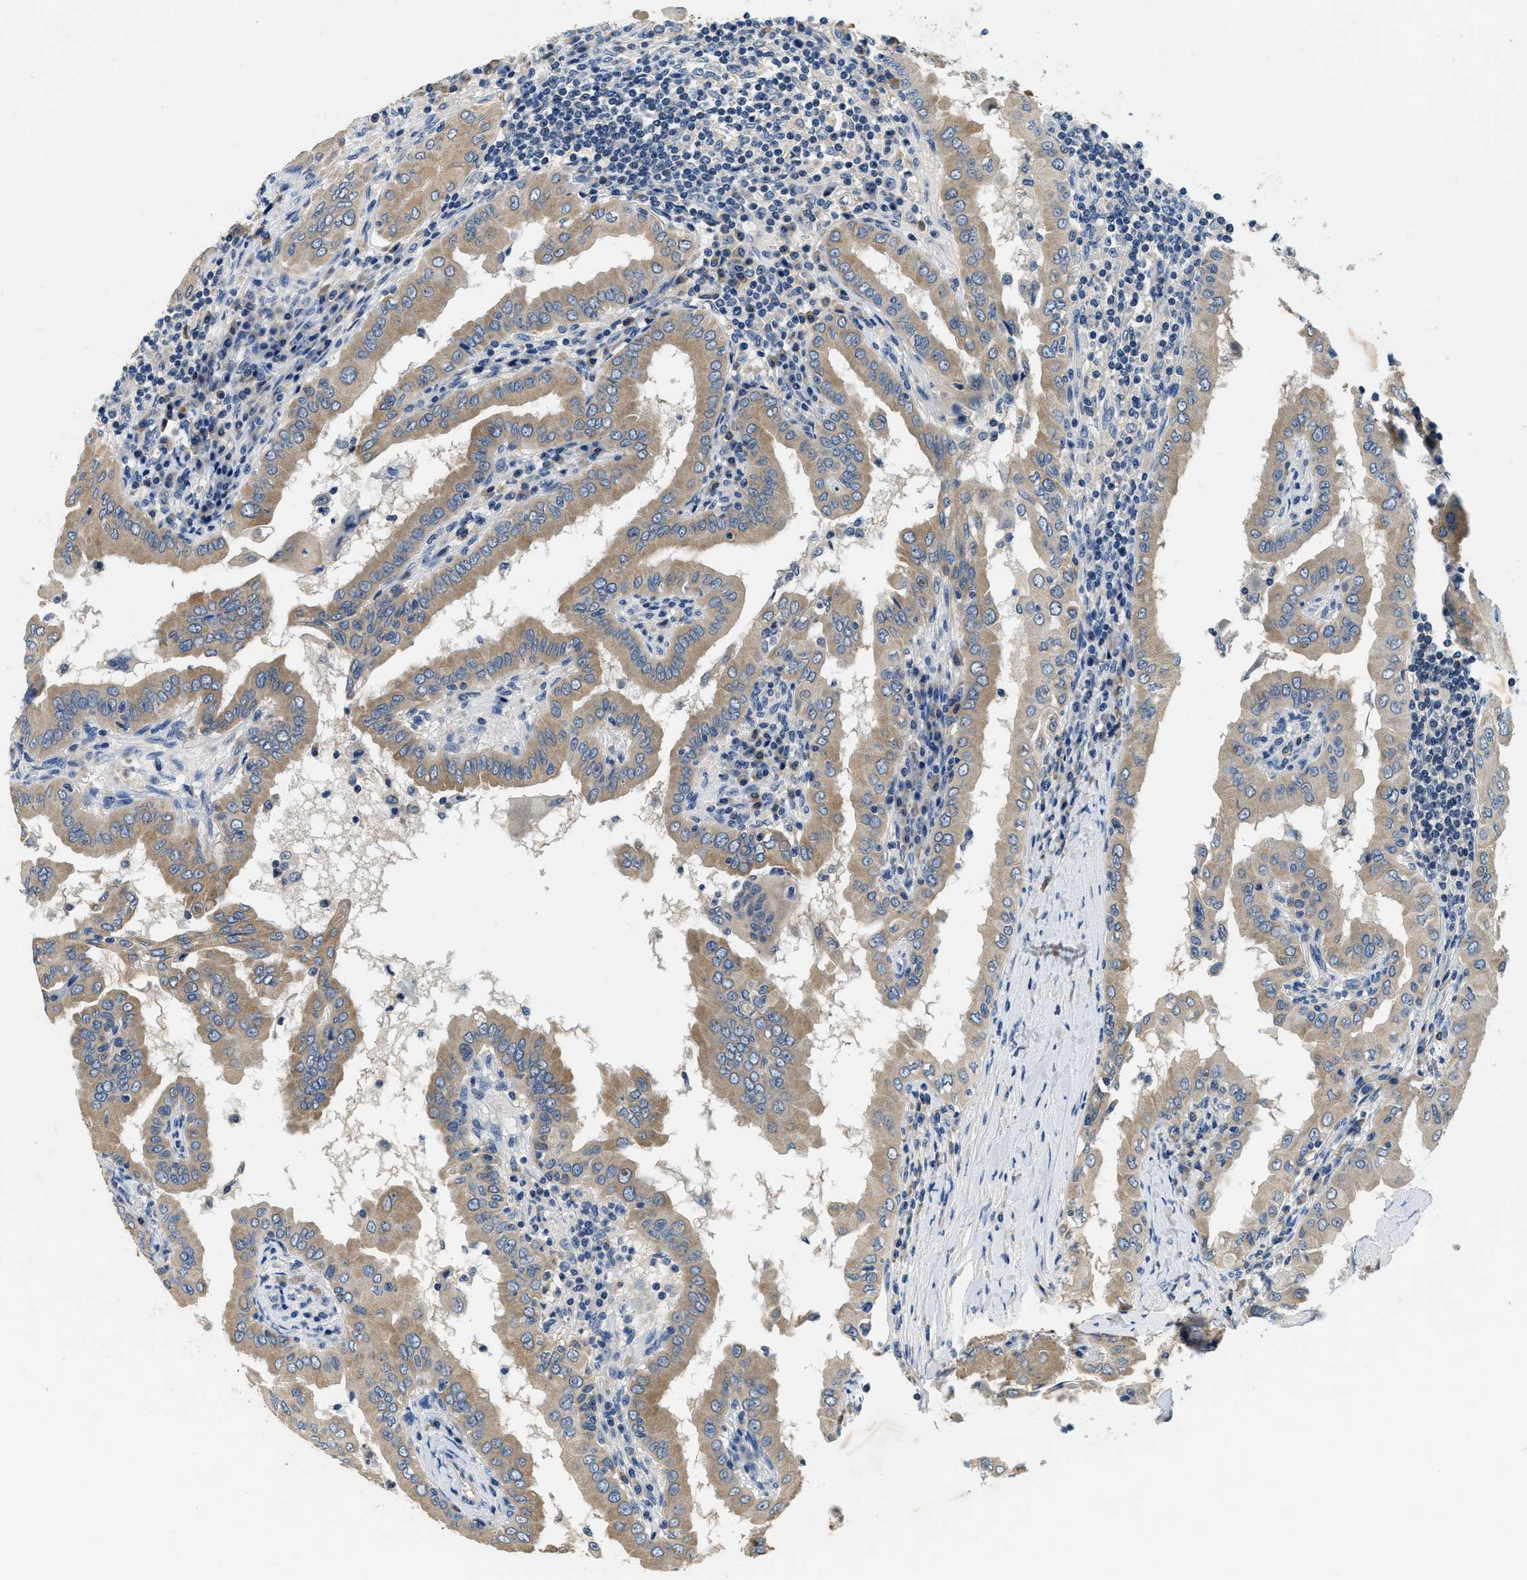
{"staining": {"intensity": "weak", "quantity": "25%-75%", "location": "cytoplasmic/membranous"}, "tissue": "thyroid cancer", "cell_type": "Tumor cells", "image_type": "cancer", "snomed": [{"axis": "morphology", "description": "Papillary adenocarcinoma, NOS"}, {"axis": "topography", "description": "Thyroid gland"}], "caption": "Immunohistochemistry (IHC) histopathology image of thyroid cancer stained for a protein (brown), which displays low levels of weak cytoplasmic/membranous expression in approximately 25%-75% of tumor cells.", "gene": "ALDH3A2", "patient": {"sex": "male", "age": 33}}